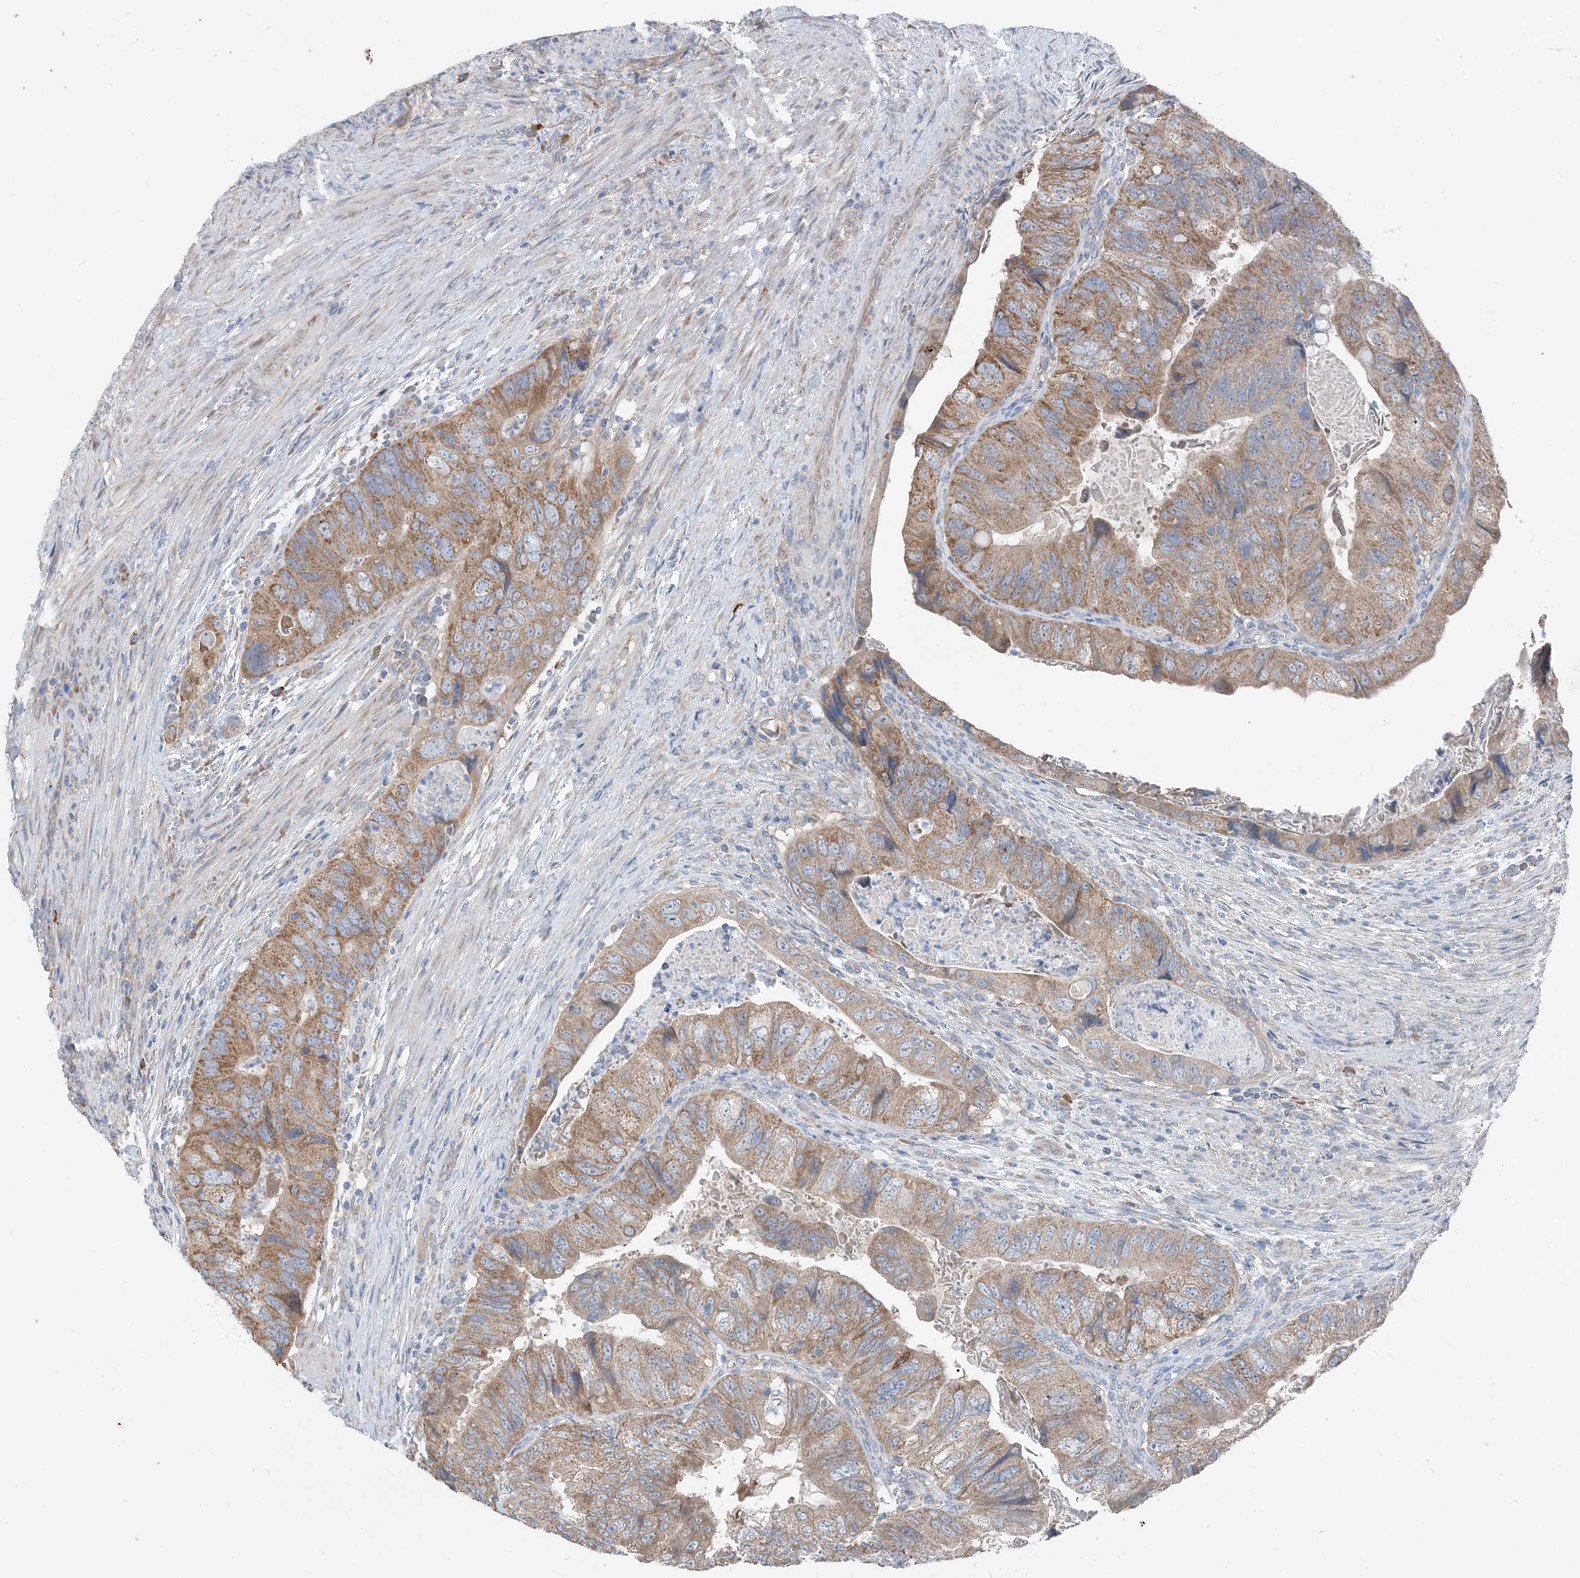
{"staining": {"intensity": "moderate", "quantity": ">75%", "location": "cytoplasmic/membranous"}, "tissue": "colorectal cancer", "cell_type": "Tumor cells", "image_type": "cancer", "snomed": [{"axis": "morphology", "description": "Adenocarcinoma, NOS"}, {"axis": "topography", "description": "Rectum"}], "caption": "Adenocarcinoma (colorectal) was stained to show a protein in brown. There is medium levels of moderate cytoplasmic/membranous expression in about >75% of tumor cells.", "gene": "DHX30", "patient": {"sex": "male", "age": 63}}